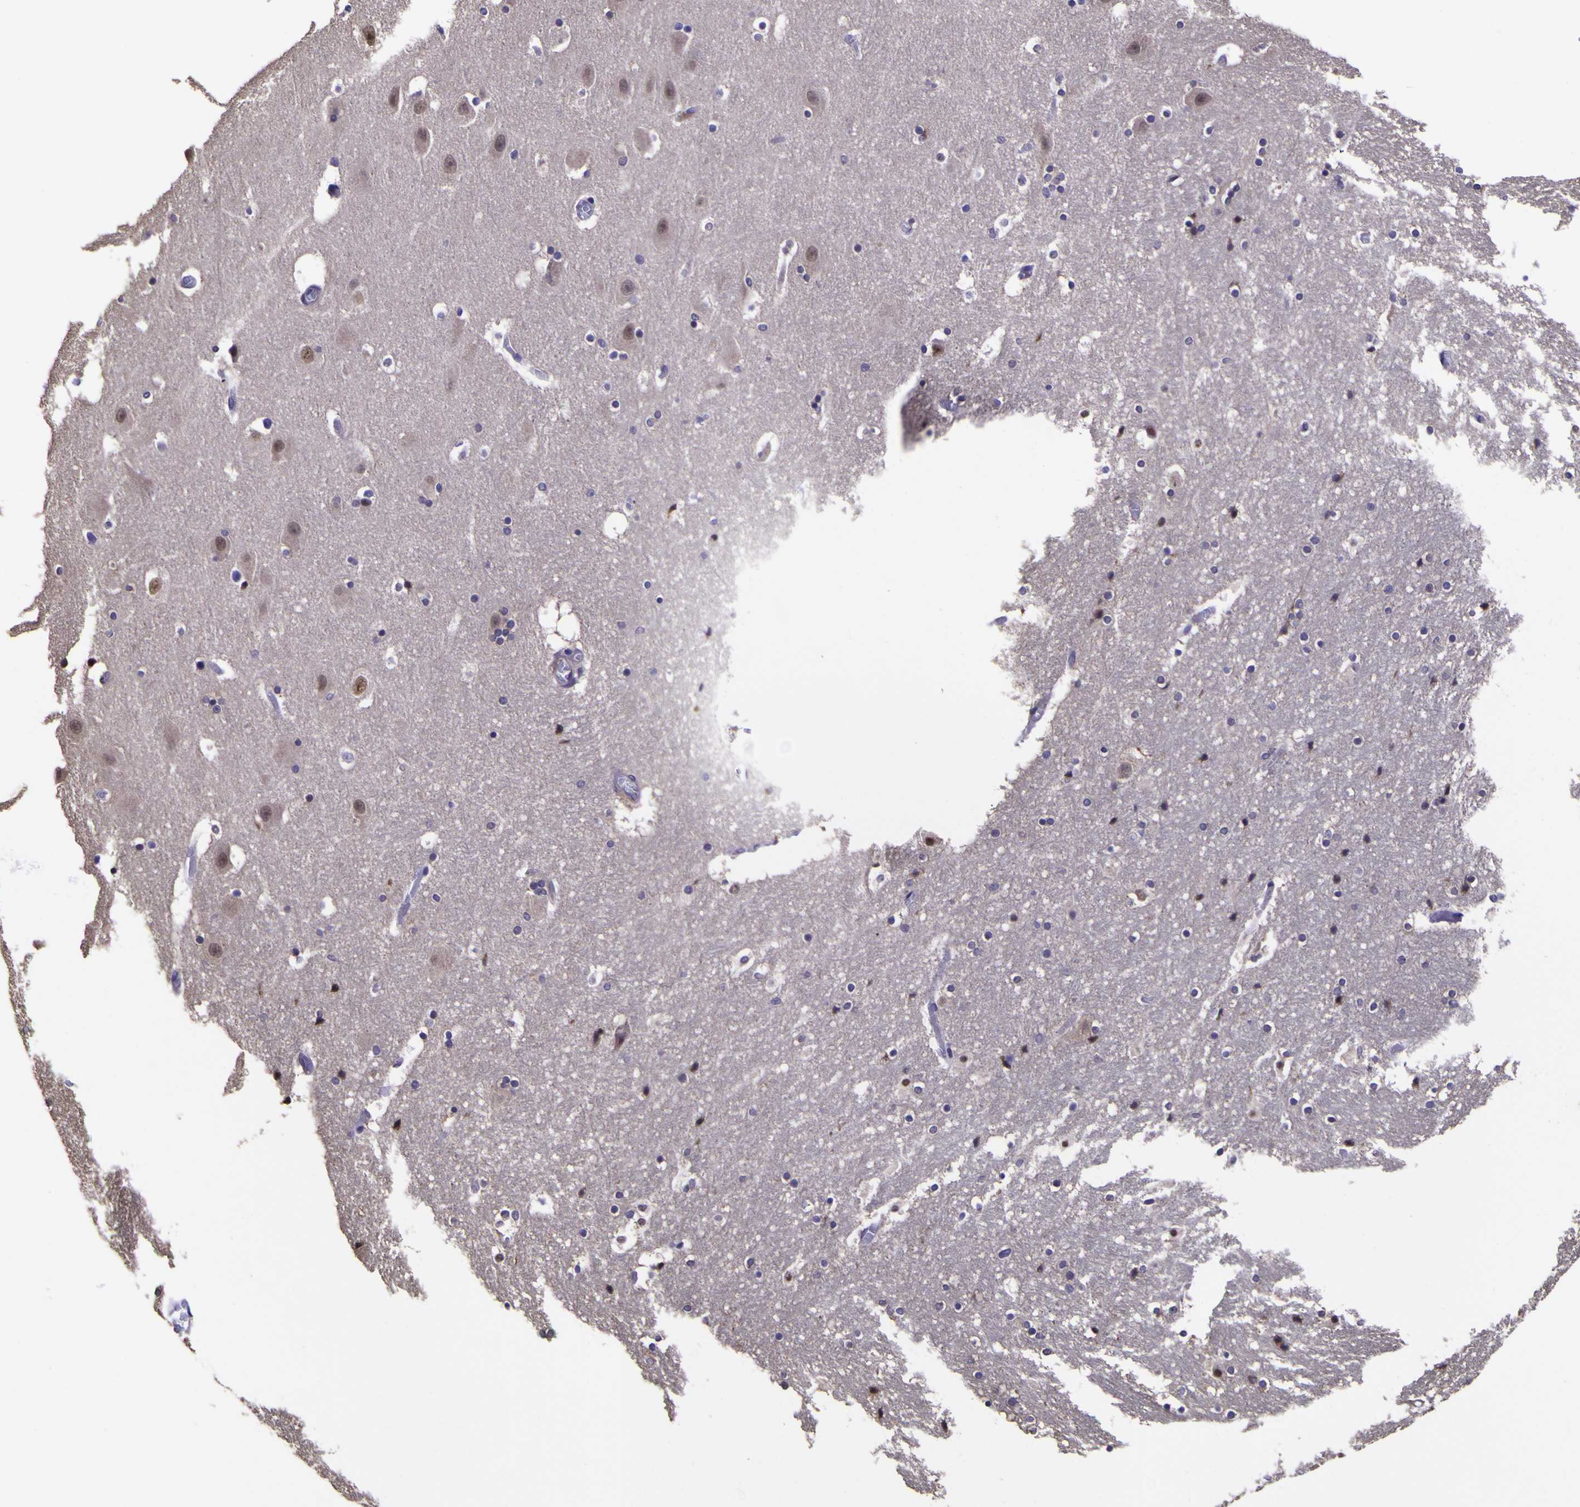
{"staining": {"intensity": "negative", "quantity": "none", "location": "none"}, "tissue": "hippocampus", "cell_type": "Glial cells", "image_type": "normal", "snomed": [{"axis": "morphology", "description": "Normal tissue, NOS"}, {"axis": "topography", "description": "Hippocampus"}], "caption": "Glial cells show no significant protein positivity in unremarkable hippocampus. (Stains: DAB (3,3'-diaminobenzidine) IHC with hematoxylin counter stain, Microscopy: brightfield microscopy at high magnification).", "gene": "MAPK14", "patient": {"sex": "male", "age": 45}}